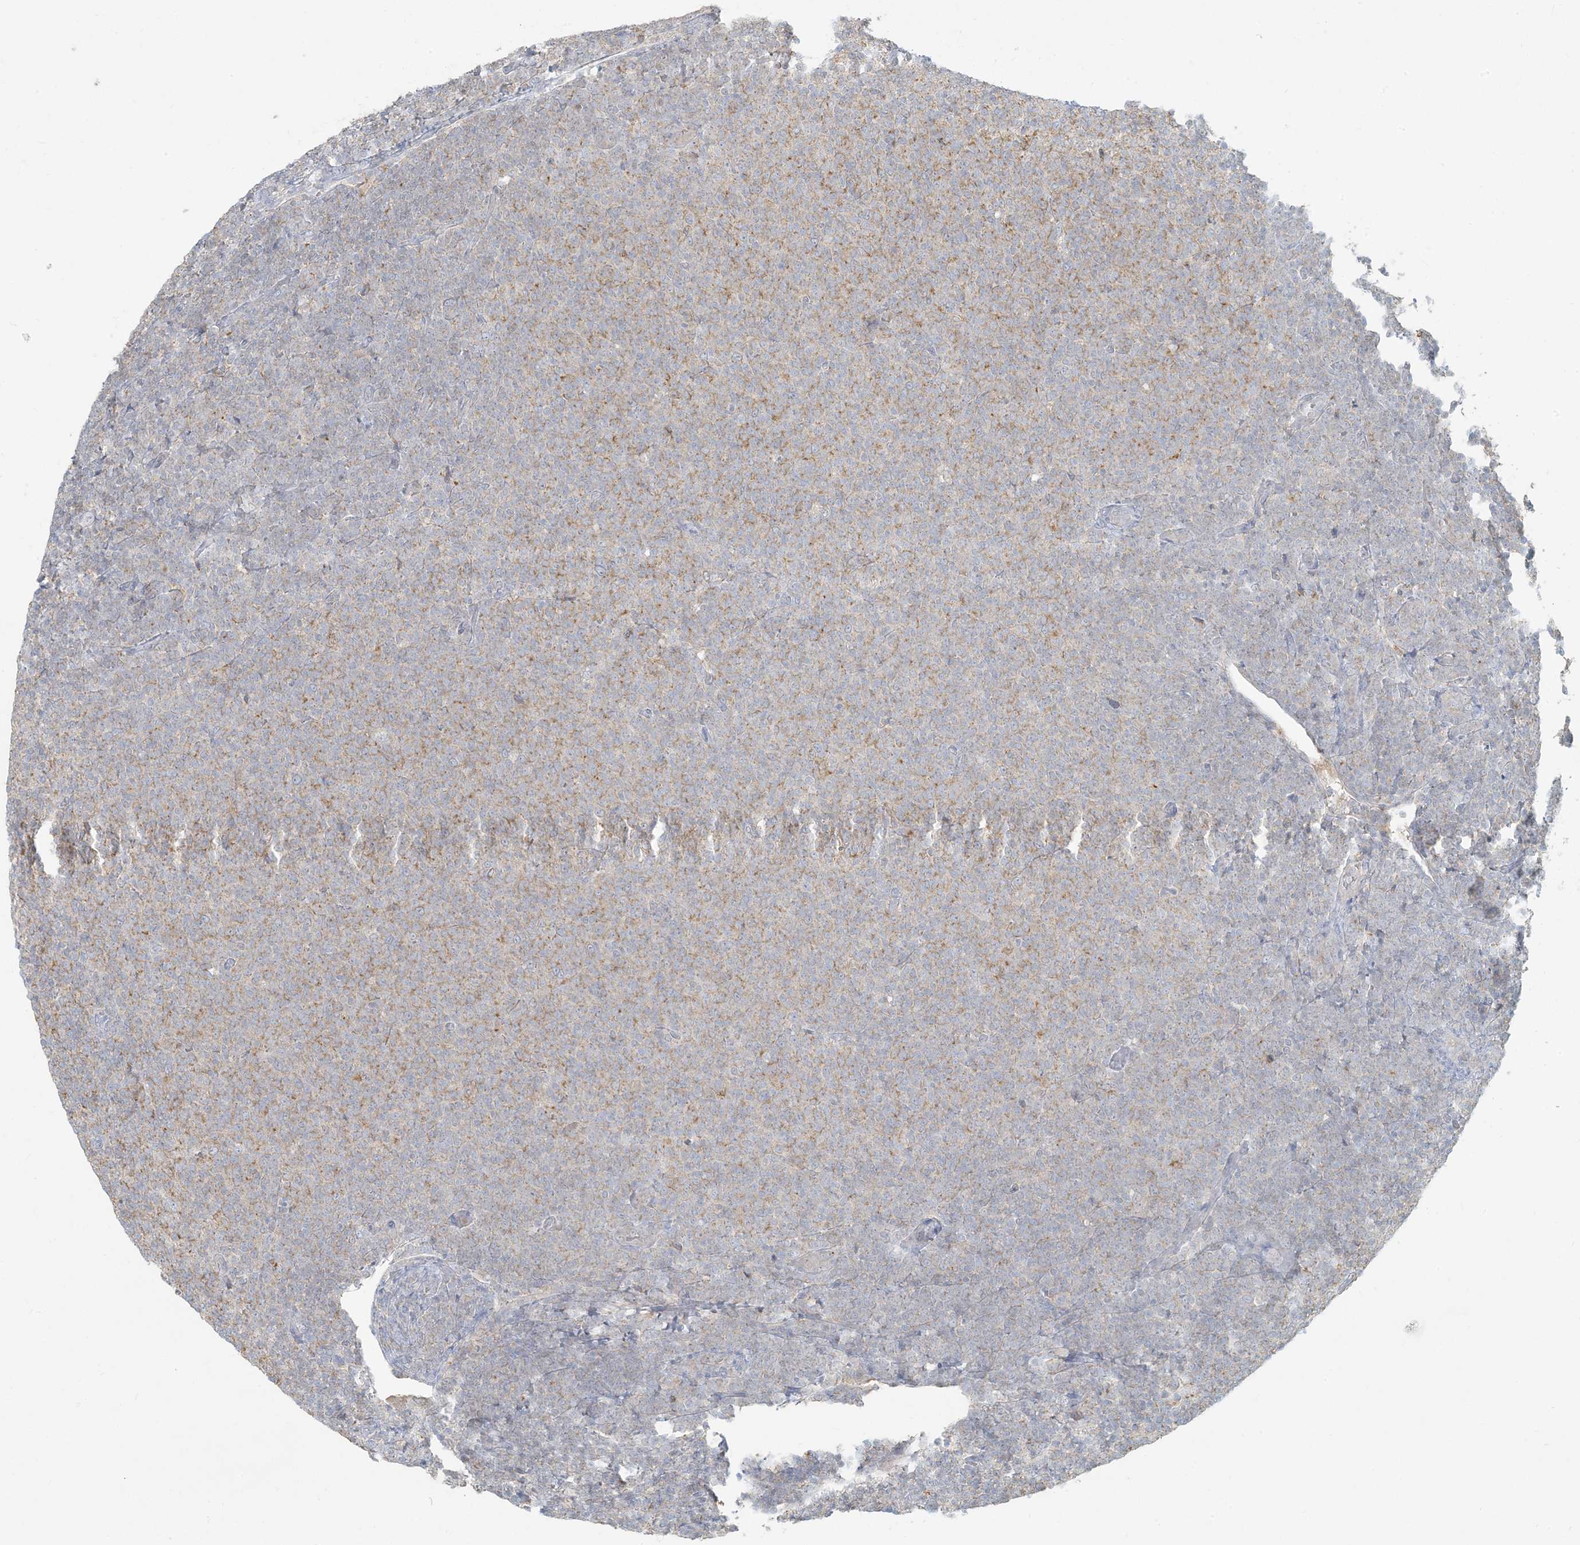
{"staining": {"intensity": "weak", "quantity": "25%-75%", "location": "cytoplasmic/membranous"}, "tissue": "lymphoma", "cell_type": "Tumor cells", "image_type": "cancer", "snomed": [{"axis": "morphology", "description": "Malignant lymphoma, non-Hodgkin's type, Low grade"}, {"axis": "topography", "description": "Lymph node"}], "caption": "Protein expression analysis of human lymphoma reveals weak cytoplasmic/membranous expression in approximately 25%-75% of tumor cells.", "gene": "HACL1", "patient": {"sex": "male", "age": 66}}